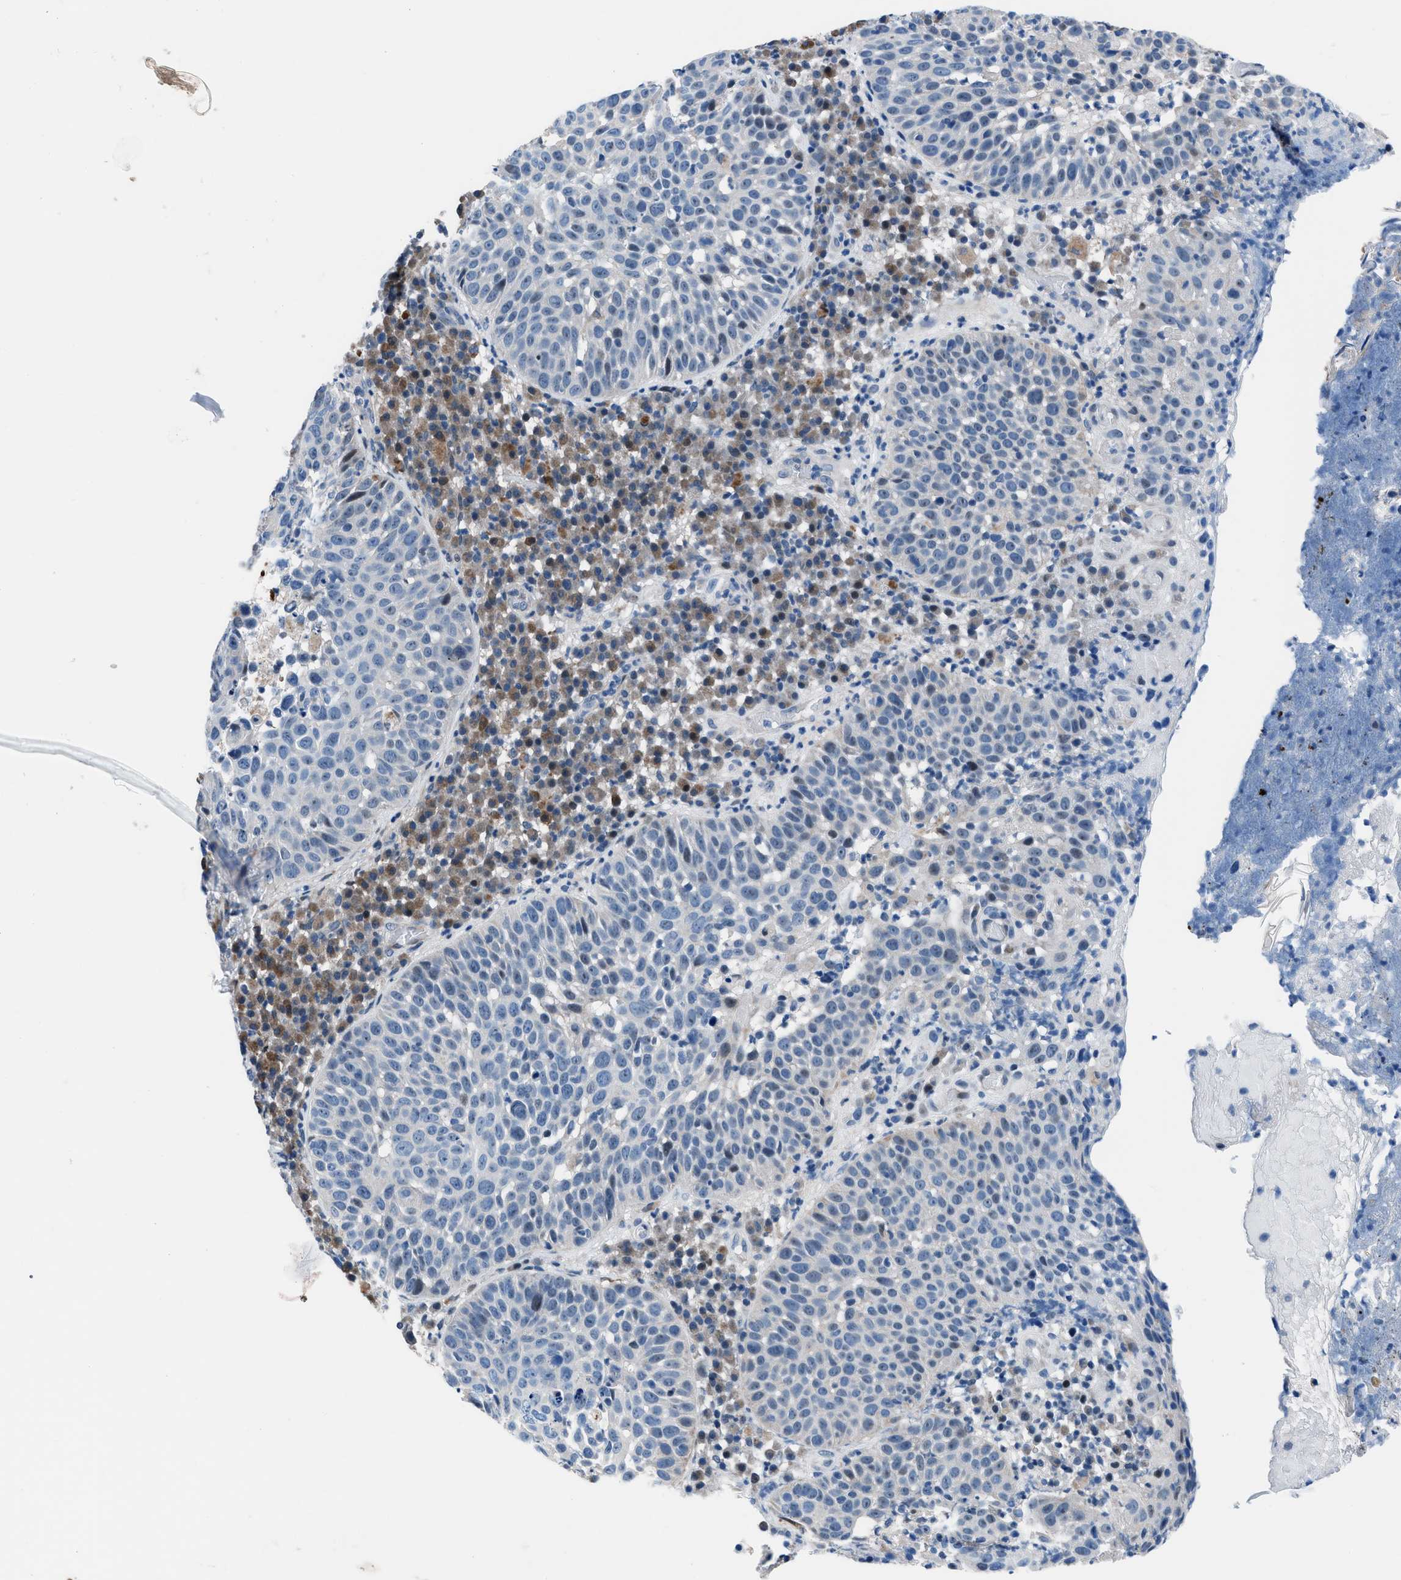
{"staining": {"intensity": "negative", "quantity": "none", "location": "none"}, "tissue": "skin cancer", "cell_type": "Tumor cells", "image_type": "cancer", "snomed": [{"axis": "morphology", "description": "Squamous cell carcinoma in situ, NOS"}, {"axis": "morphology", "description": "Squamous cell carcinoma, NOS"}, {"axis": "topography", "description": "Skin"}], "caption": "Human skin cancer stained for a protein using immunohistochemistry displays no staining in tumor cells.", "gene": "UAP1", "patient": {"sex": "male", "age": 93}}